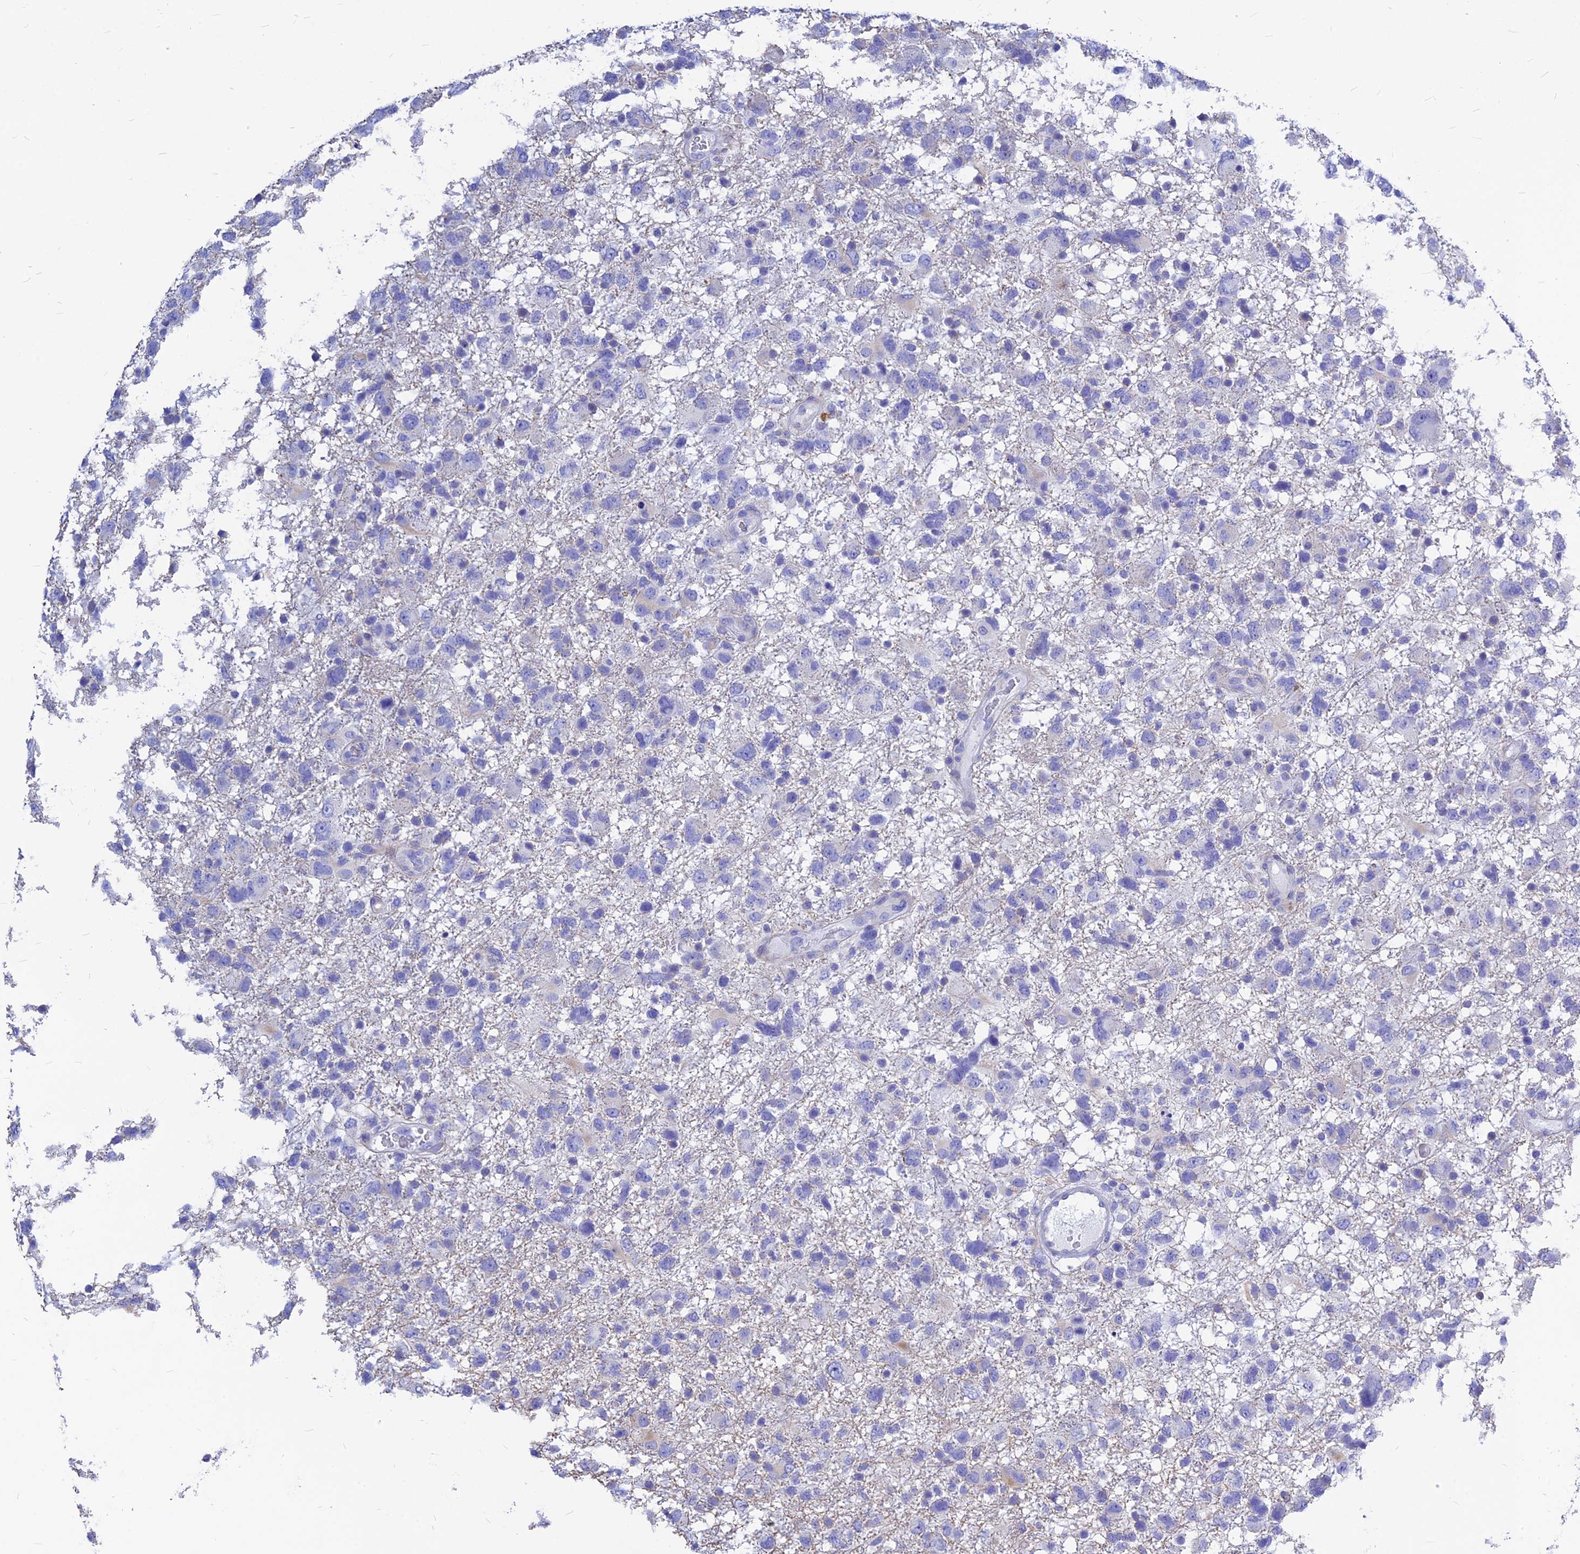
{"staining": {"intensity": "negative", "quantity": "none", "location": "none"}, "tissue": "glioma", "cell_type": "Tumor cells", "image_type": "cancer", "snomed": [{"axis": "morphology", "description": "Glioma, malignant, High grade"}, {"axis": "topography", "description": "Brain"}], "caption": "Human high-grade glioma (malignant) stained for a protein using immunohistochemistry displays no expression in tumor cells.", "gene": "CNOT6", "patient": {"sex": "male", "age": 61}}